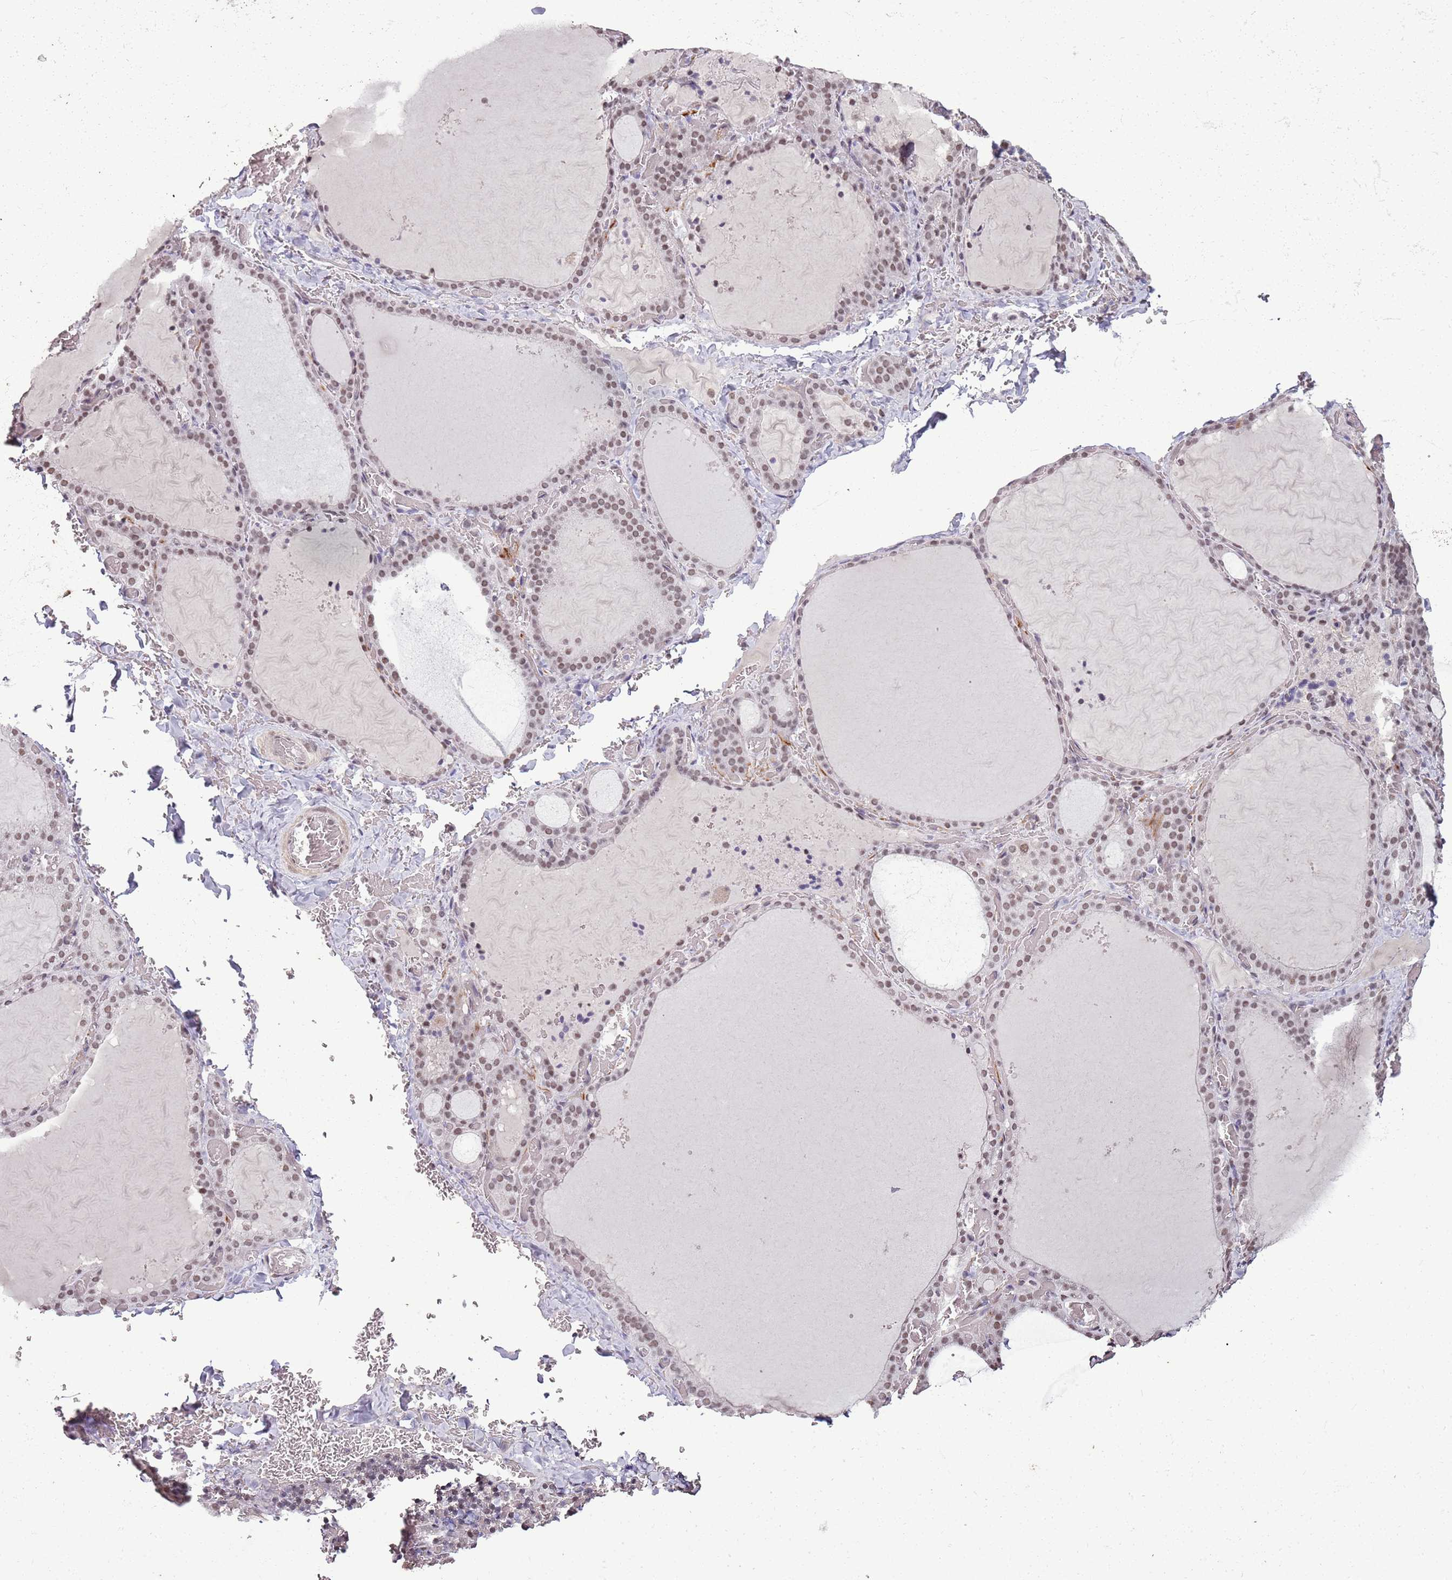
{"staining": {"intensity": "moderate", "quantity": ">75%", "location": "nuclear"}, "tissue": "thyroid gland", "cell_type": "Glandular cells", "image_type": "normal", "snomed": [{"axis": "morphology", "description": "Normal tissue, NOS"}, {"axis": "topography", "description": "Thyroid gland"}], "caption": "IHC micrograph of unremarkable human thyroid gland stained for a protein (brown), which shows medium levels of moderate nuclear expression in approximately >75% of glandular cells.", "gene": "ARL14EP", "patient": {"sex": "female", "age": 39}}